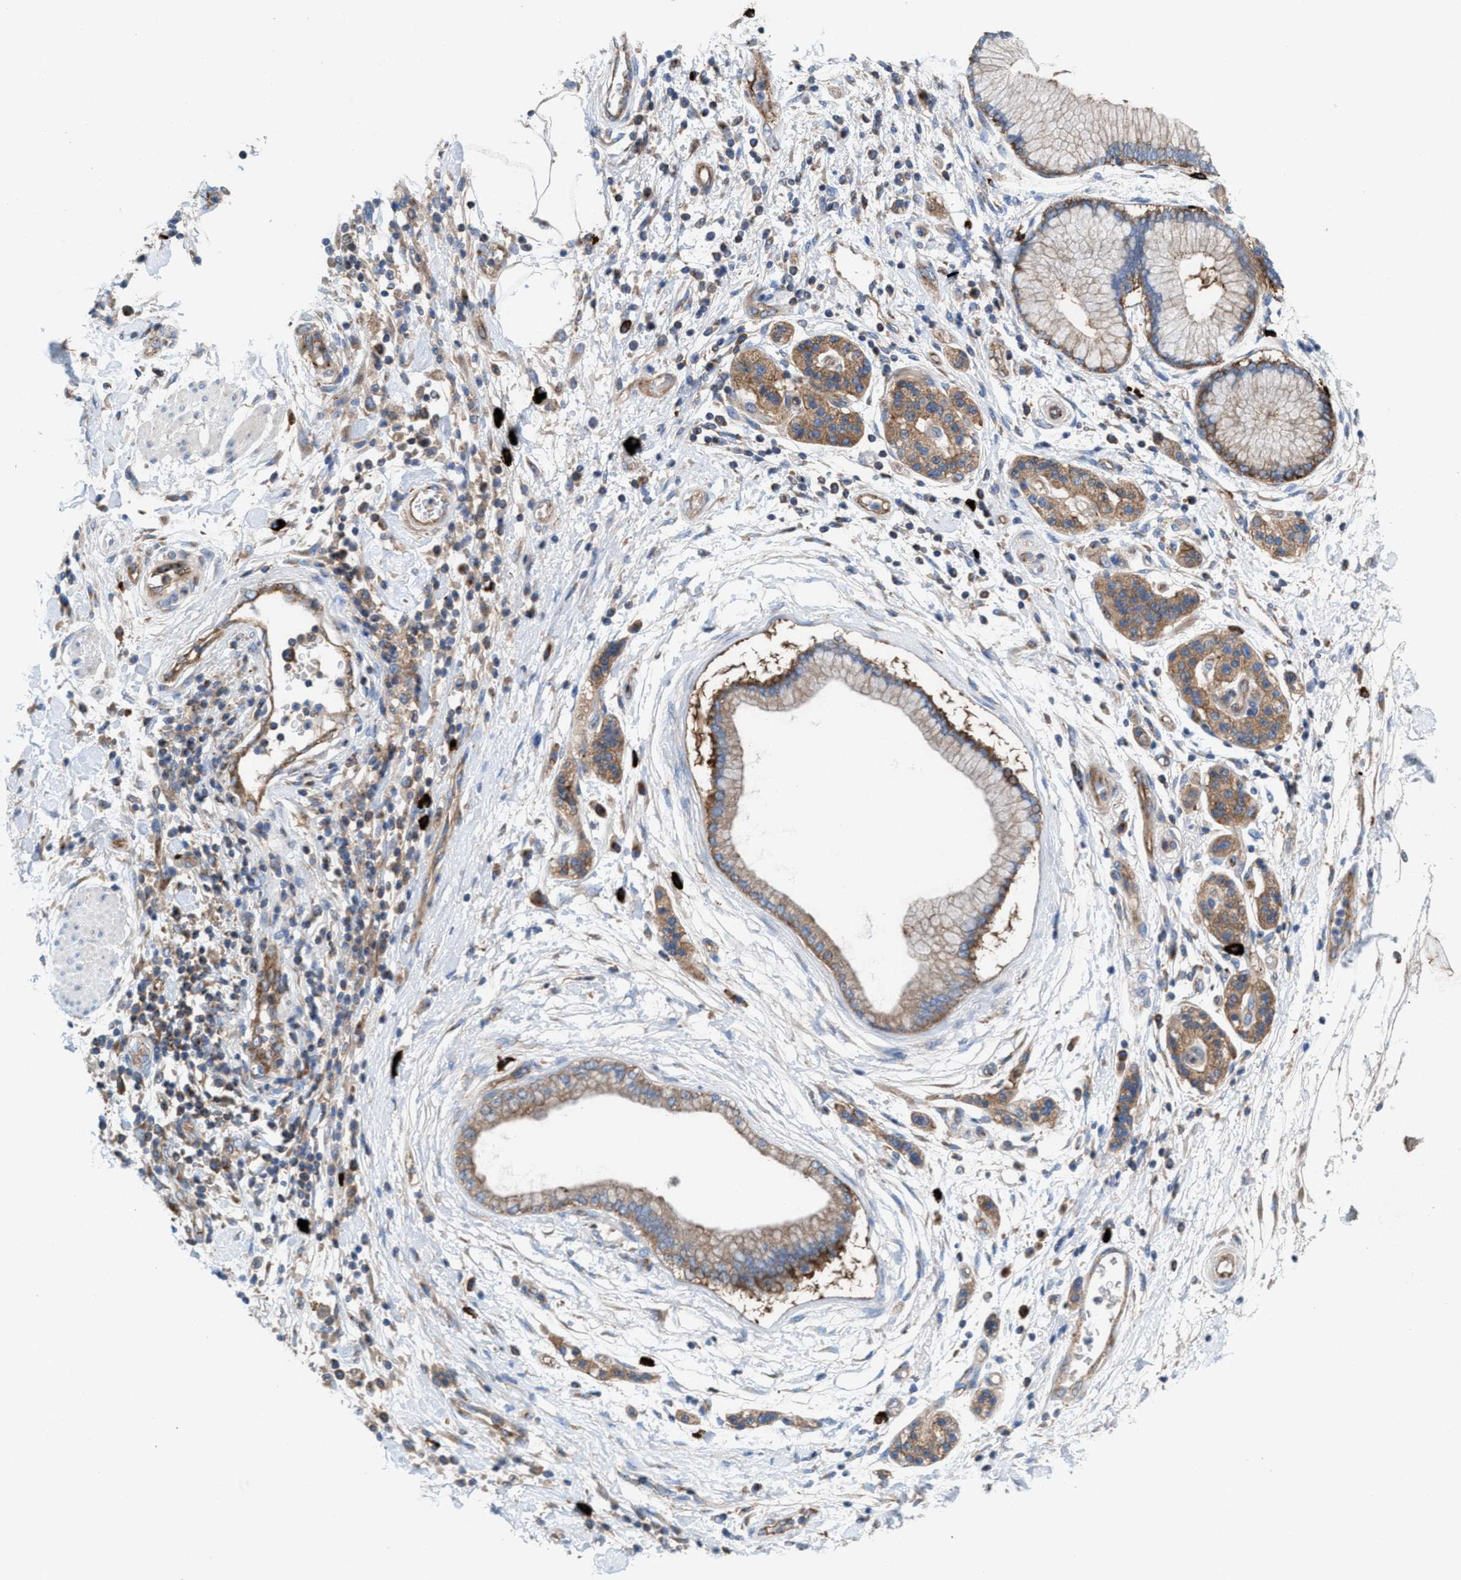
{"staining": {"intensity": "moderate", "quantity": ">75%", "location": "cytoplasmic/membranous"}, "tissue": "pancreatic cancer", "cell_type": "Tumor cells", "image_type": "cancer", "snomed": [{"axis": "morphology", "description": "Normal tissue, NOS"}, {"axis": "morphology", "description": "Adenocarcinoma, NOS"}, {"axis": "topography", "description": "Pancreas"}], "caption": "IHC histopathology image of neoplastic tissue: human pancreatic cancer stained using immunohistochemistry (IHC) reveals medium levels of moderate protein expression localized specifically in the cytoplasmic/membranous of tumor cells, appearing as a cytoplasmic/membranous brown color.", "gene": "NYAP1", "patient": {"sex": "female", "age": 71}}